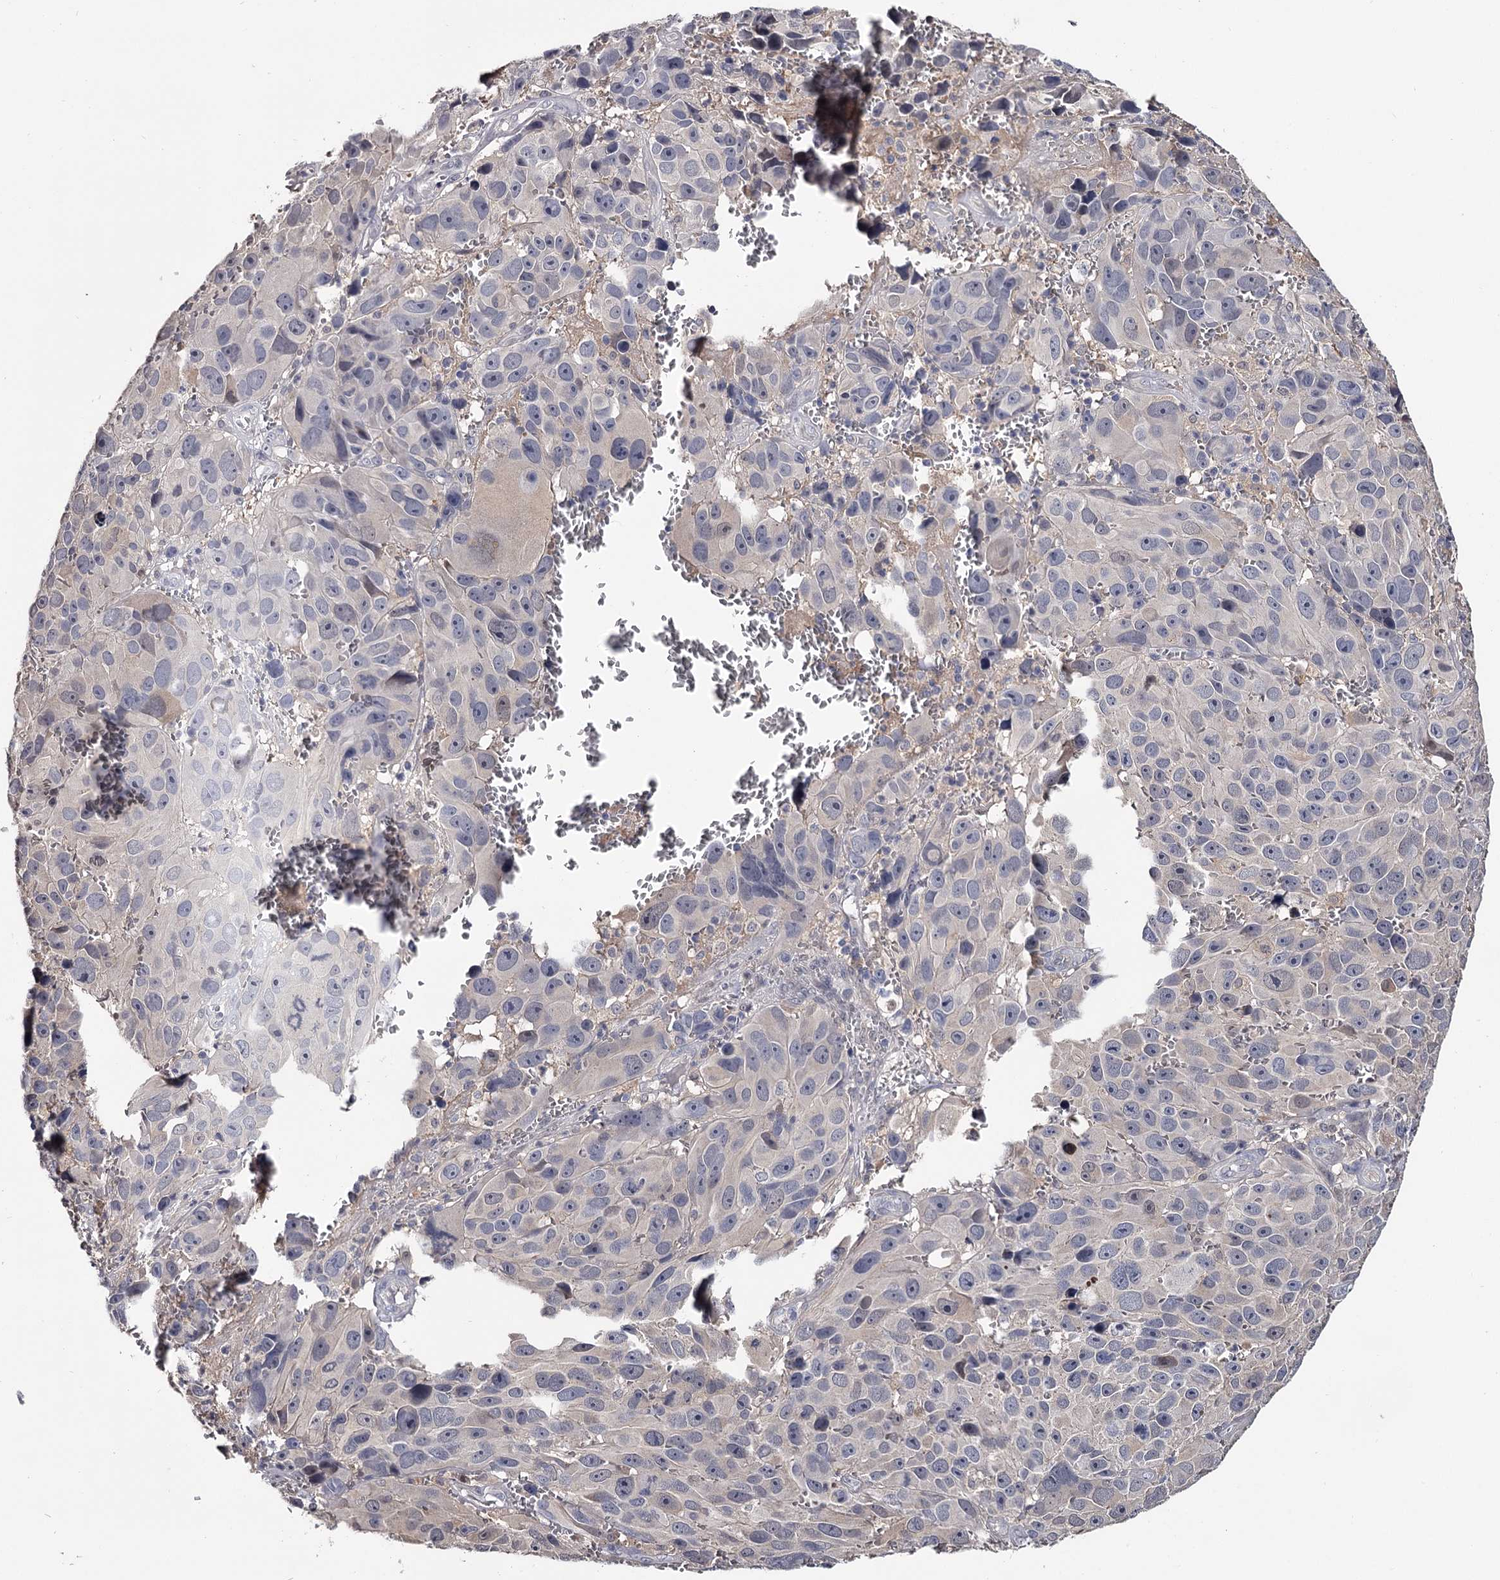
{"staining": {"intensity": "negative", "quantity": "none", "location": "none"}, "tissue": "melanoma", "cell_type": "Tumor cells", "image_type": "cancer", "snomed": [{"axis": "morphology", "description": "Malignant melanoma, NOS"}, {"axis": "topography", "description": "Skin"}], "caption": "Human malignant melanoma stained for a protein using IHC shows no expression in tumor cells.", "gene": "GSTO1", "patient": {"sex": "male", "age": 84}}